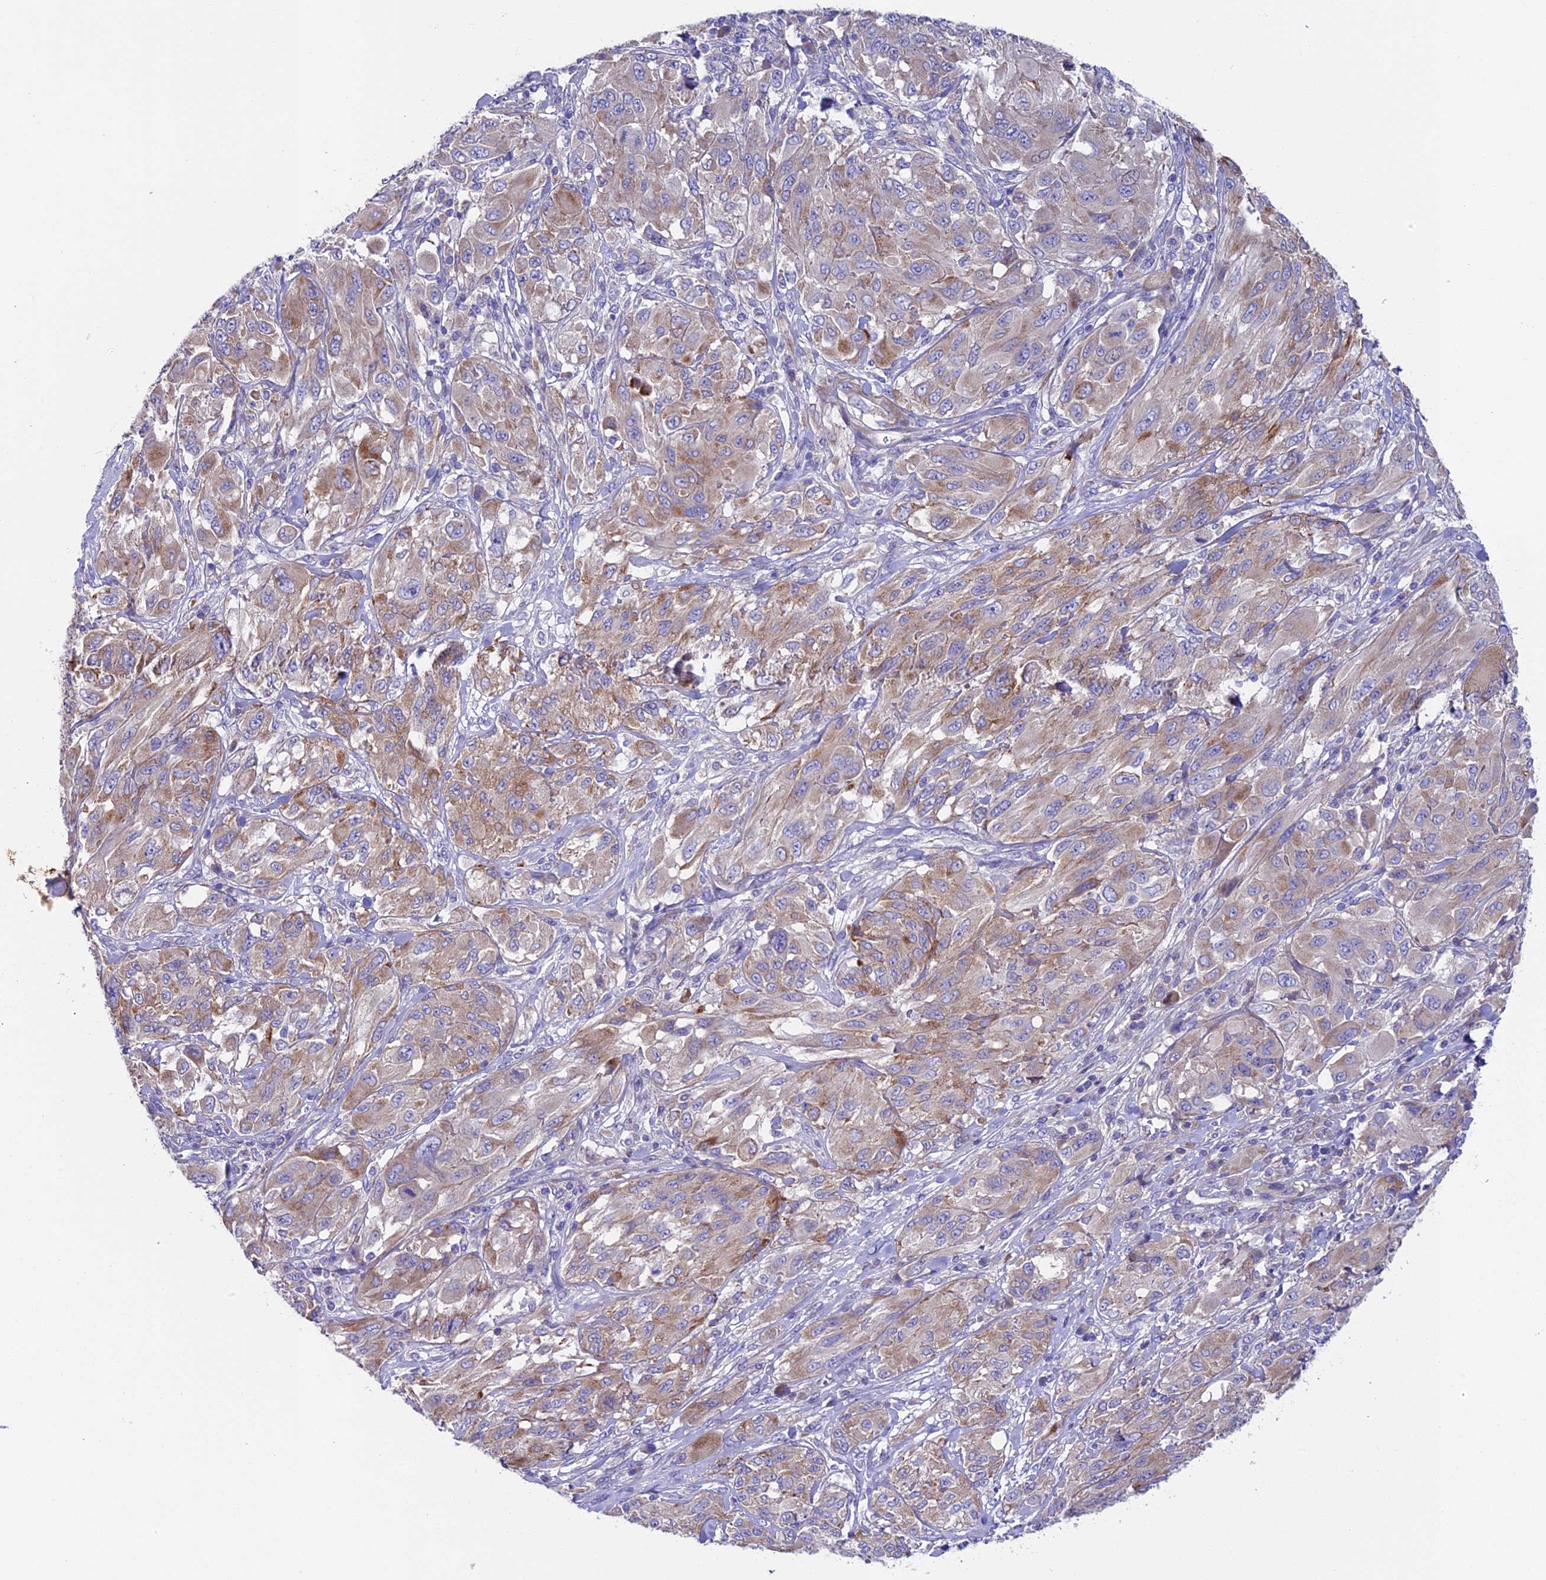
{"staining": {"intensity": "weak", "quantity": ">75%", "location": "cytoplasmic/membranous"}, "tissue": "melanoma", "cell_type": "Tumor cells", "image_type": "cancer", "snomed": [{"axis": "morphology", "description": "Malignant melanoma, NOS"}, {"axis": "topography", "description": "Skin"}], "caption": "Immunohistochemistry (DAB) staining of human malignant melanoma reveals weak cytoplasmic/membranous protein positivity in approximately >75% of tumor cells. (DAB (3,3'-diaminobenzidine) IHC, brown staining for protein, blue staining for nuclei).", "gene": "PIGU", "patient": {"sex": "female", "age": 91}}